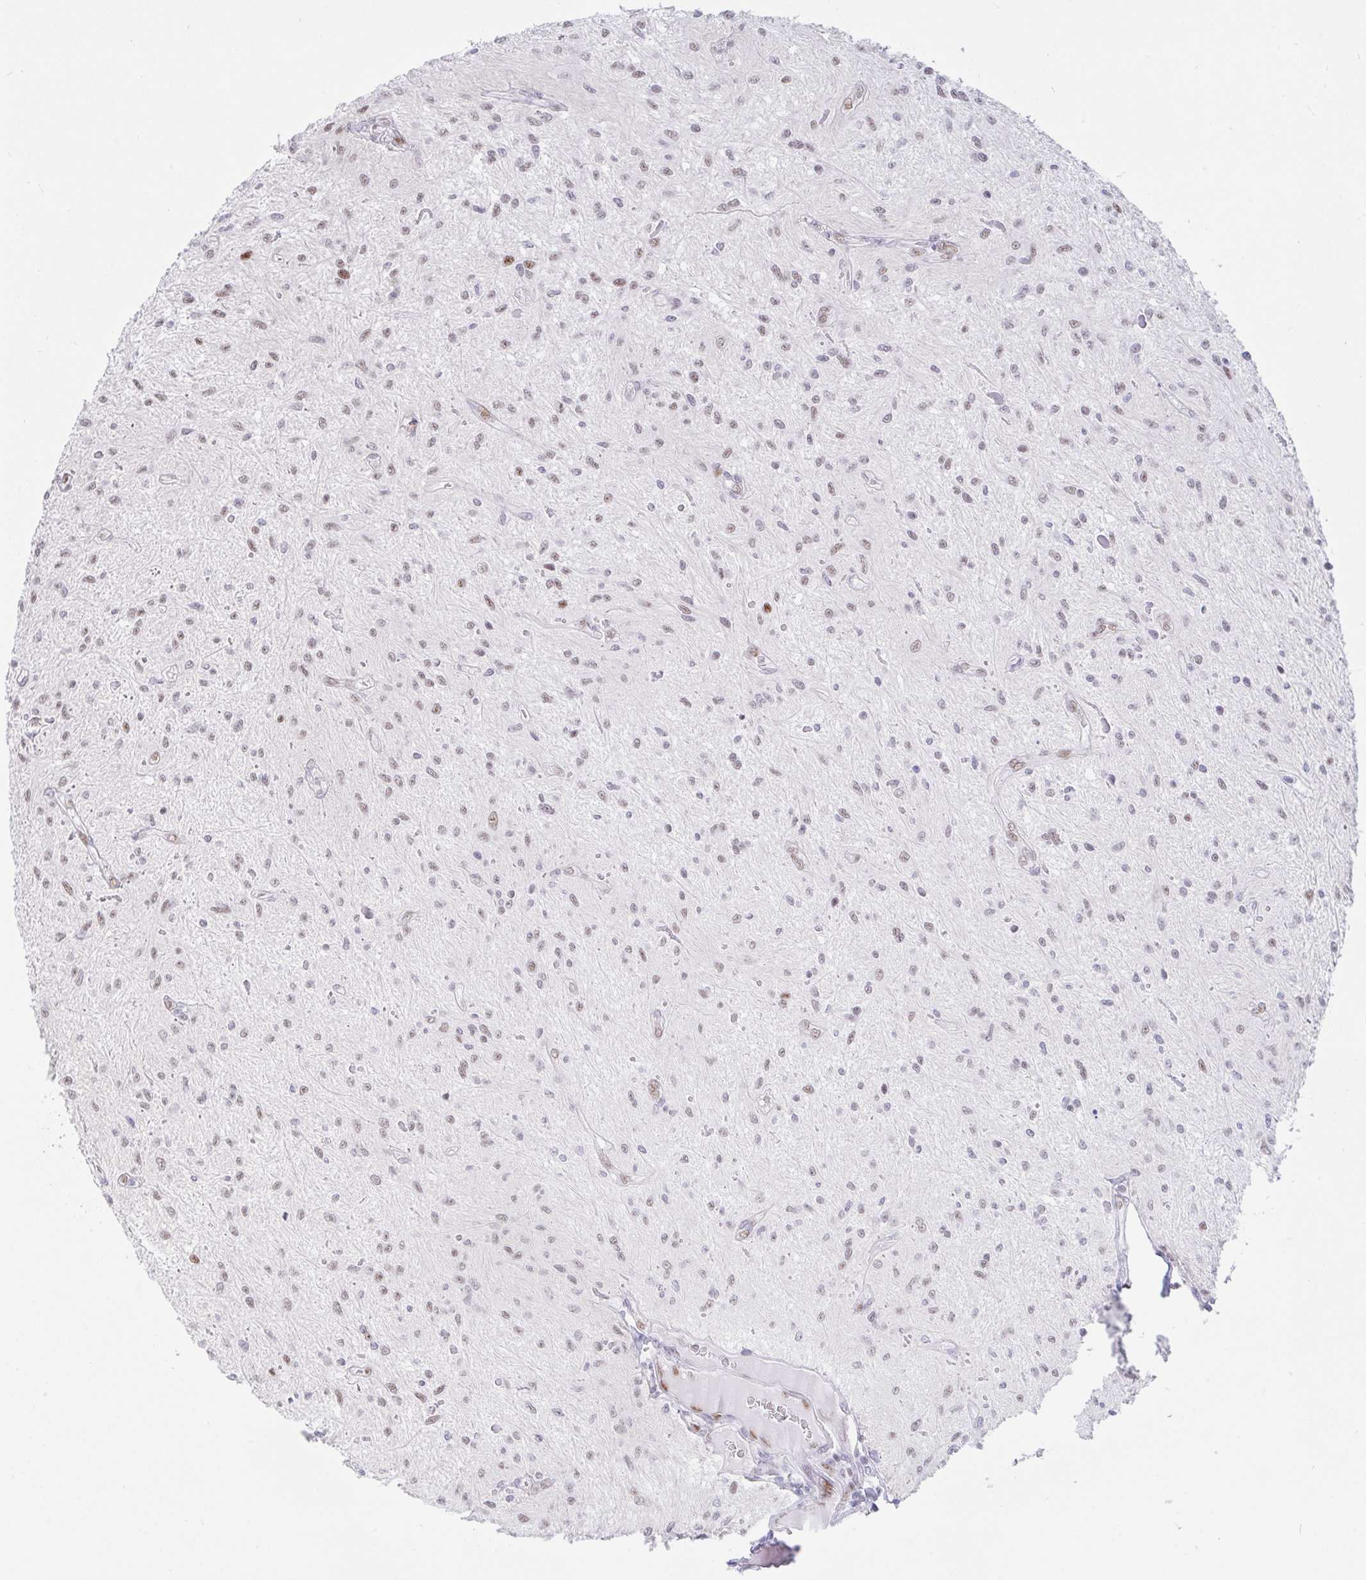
{"staining": {"intensity": "moderate", "quantity": "25%-75%", "location": "nuclear"}, "tissue": "glioma", "cell_type": "Tumor cells", "image_type": "cancer", "snomed": [{"axis": "morphology", "description": "Glioma, malignant, Low grade"}, {"axis": "topography", "description": "Cerebellum"}], "caption": "Immunohistochemistry (IHC) histopathology image of neoplastic tissue: human glioma stained using IHC shows medium levels of moderate protein expression localized specifically in the nuclear of tumor cells, appearing as a nuclear brown color.", "gene": "IKZF2", "patient": {"sex": "female", "age": 14}}